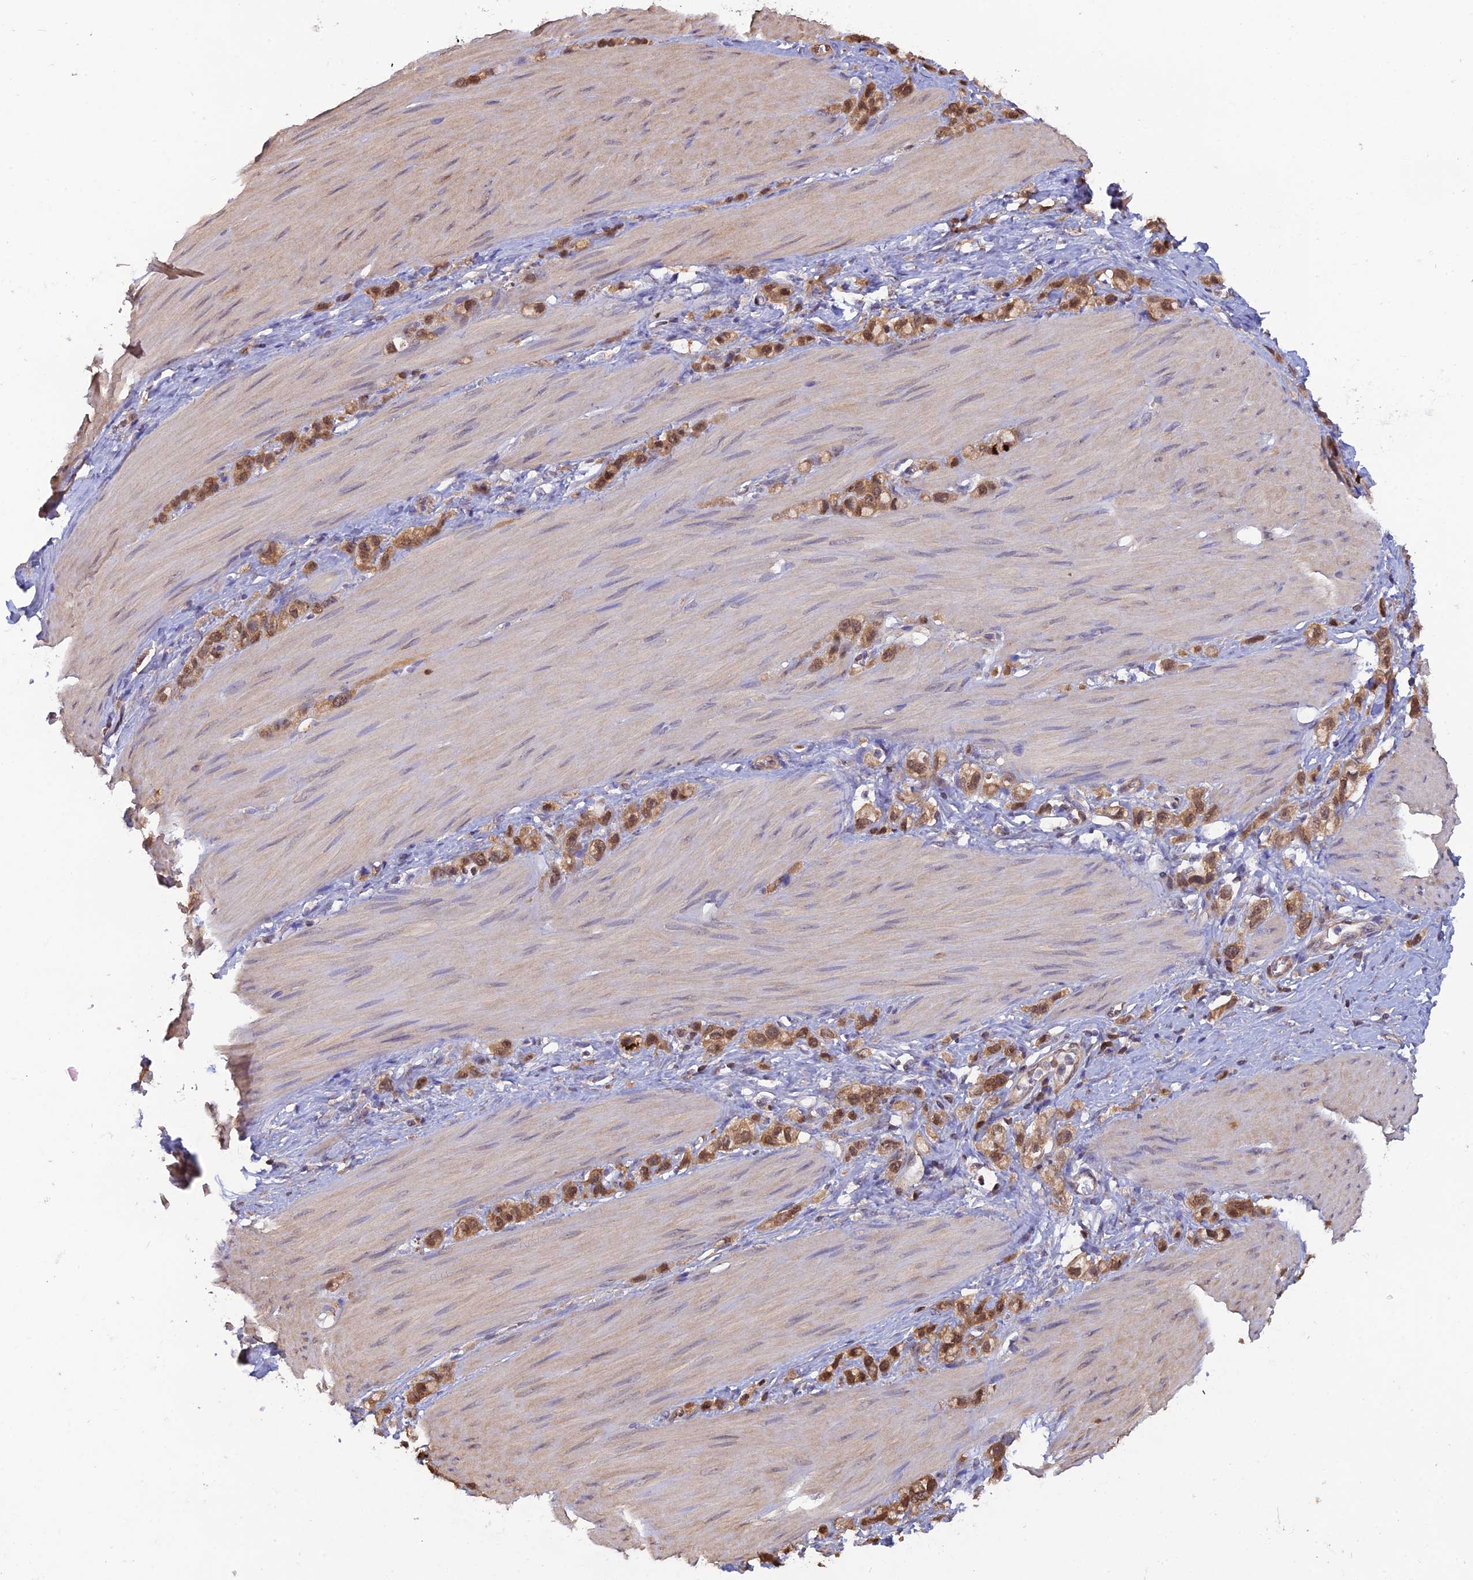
{"staining": {"intensity": "moderate", "quantity": ">75%", "location": "cytoplasmic/membranous,nuclear"}, "tissue": "stomach cancer", "cell_type": "Tumor cells", "image_type": "cancer", "snomed": [{"axis": "morphology", "description": "Adenocarcinoma, NOS"}, {"axis": "topography", "description": "Stomach"}], "caption": "High-magnification brightfield microscopy of stomach cancer stained with DAB (3,3'-diaminobenzidine) (brown) and counterstained with hematoxylin (blue). tumor cells exhibit moderate cytoplasmic/membranous and nuclear staining is present in approximately>75% of cells.", "gene": "HINT1", "patient": {"sex": "female", "age": 65}}